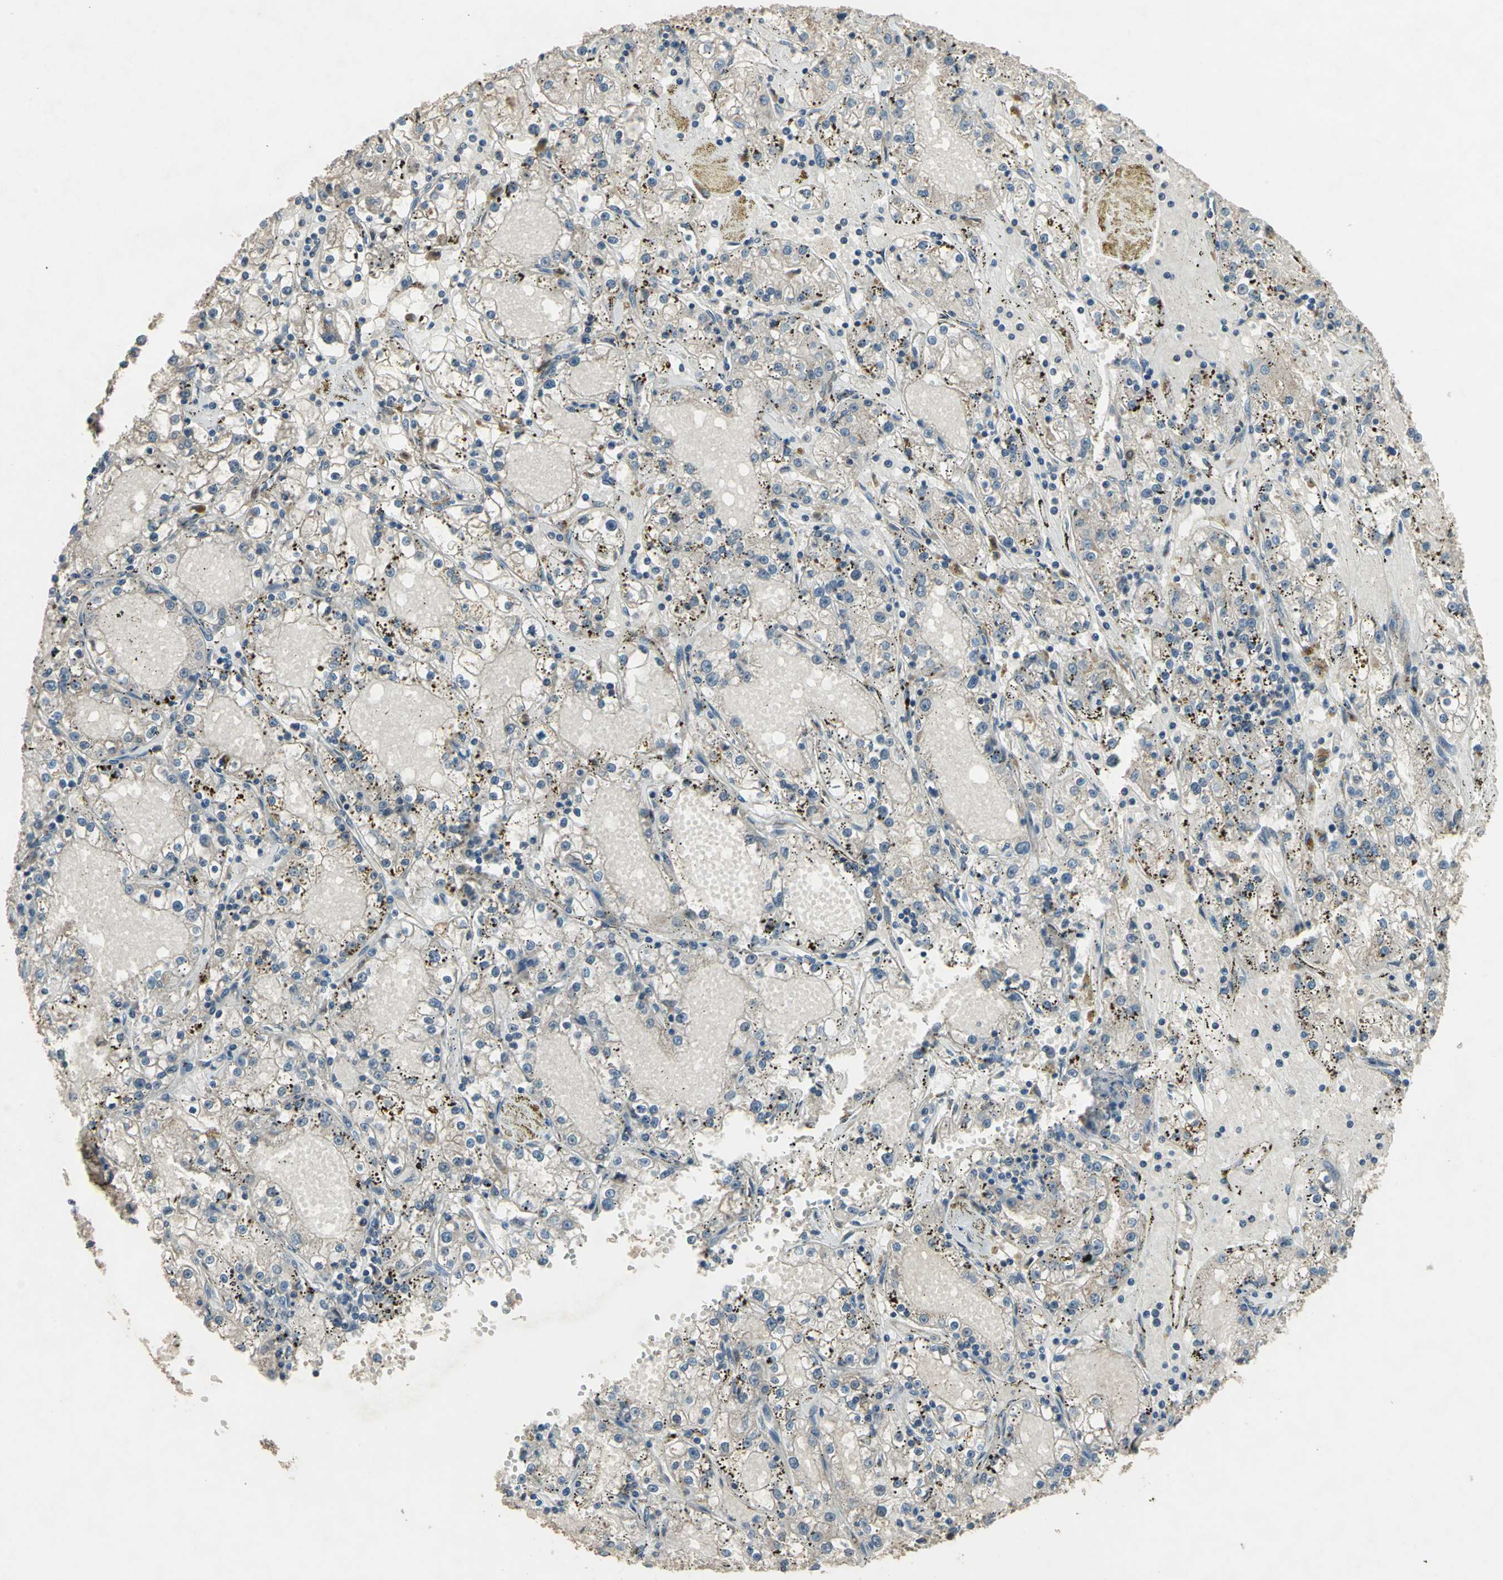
{"staining": {"intensity": "weak", "quantity": "<25%", "location": "cytoplasmic/membranous"}, "tissue": "renal cancer", "cell_type": "Tumor cells", "image_type": "cancer", "snomed": [{"axis": "morphology", "description": "Adenocarcinoma, NOS"}, {"axis": "topography", "description": "Kidney"}], "caption": "An immunohistochemistry histopathology image of adenocarcinoma (renal) is shown. There is no staining in tumor cells of adenocarcinoma (renal). The staining was performed using DAB (3,3'-diaminobenzidine) to visualize the protein expression in brown, while the nuclei were stained in blue with hematoxylin (Magnification: 20x).", "gene": "SEPTIN4", "patient": {"sex": "male", "age": 56}}